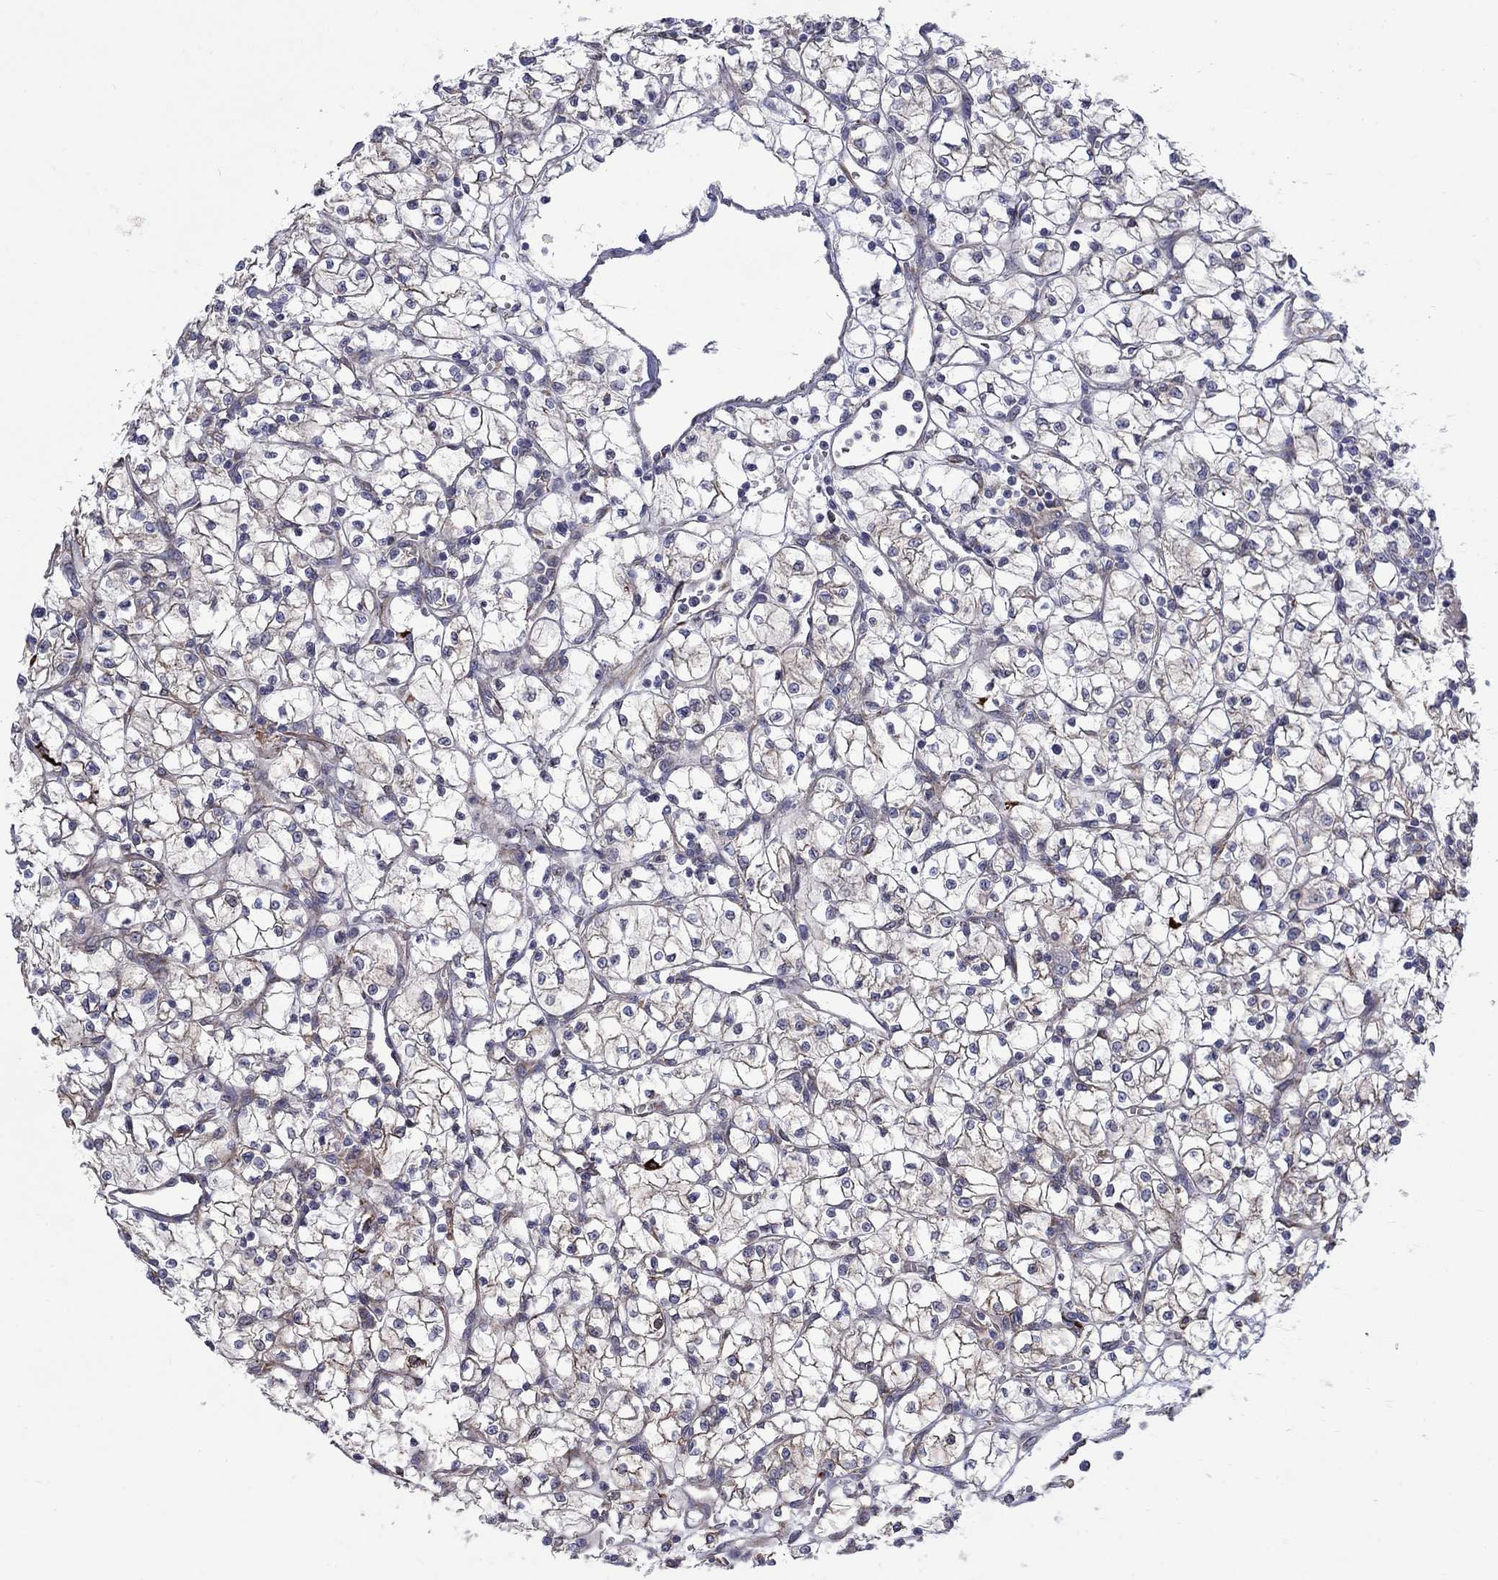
{"staining": {"intensity": "negative", "quantity": "none", "location": "none"}, "tissue": "renal cancer", "cell_type": "Tumor cells", "image_type": "cancer", "snomed": [{"axis": "morphology", "description": "Adenocarcinoma, NOS"}, {"axis": "topography", "description": "Kidney"}], "caption": "High magnification brightfield microscopy of renal cancer (adenocarcinoma) stained with DAB (brown) and counterstained with hematoxylin (blue): tumor cells show no significant positivity.", "gene": "ASNS", "patient": {"sex": "female", "age": 64}}